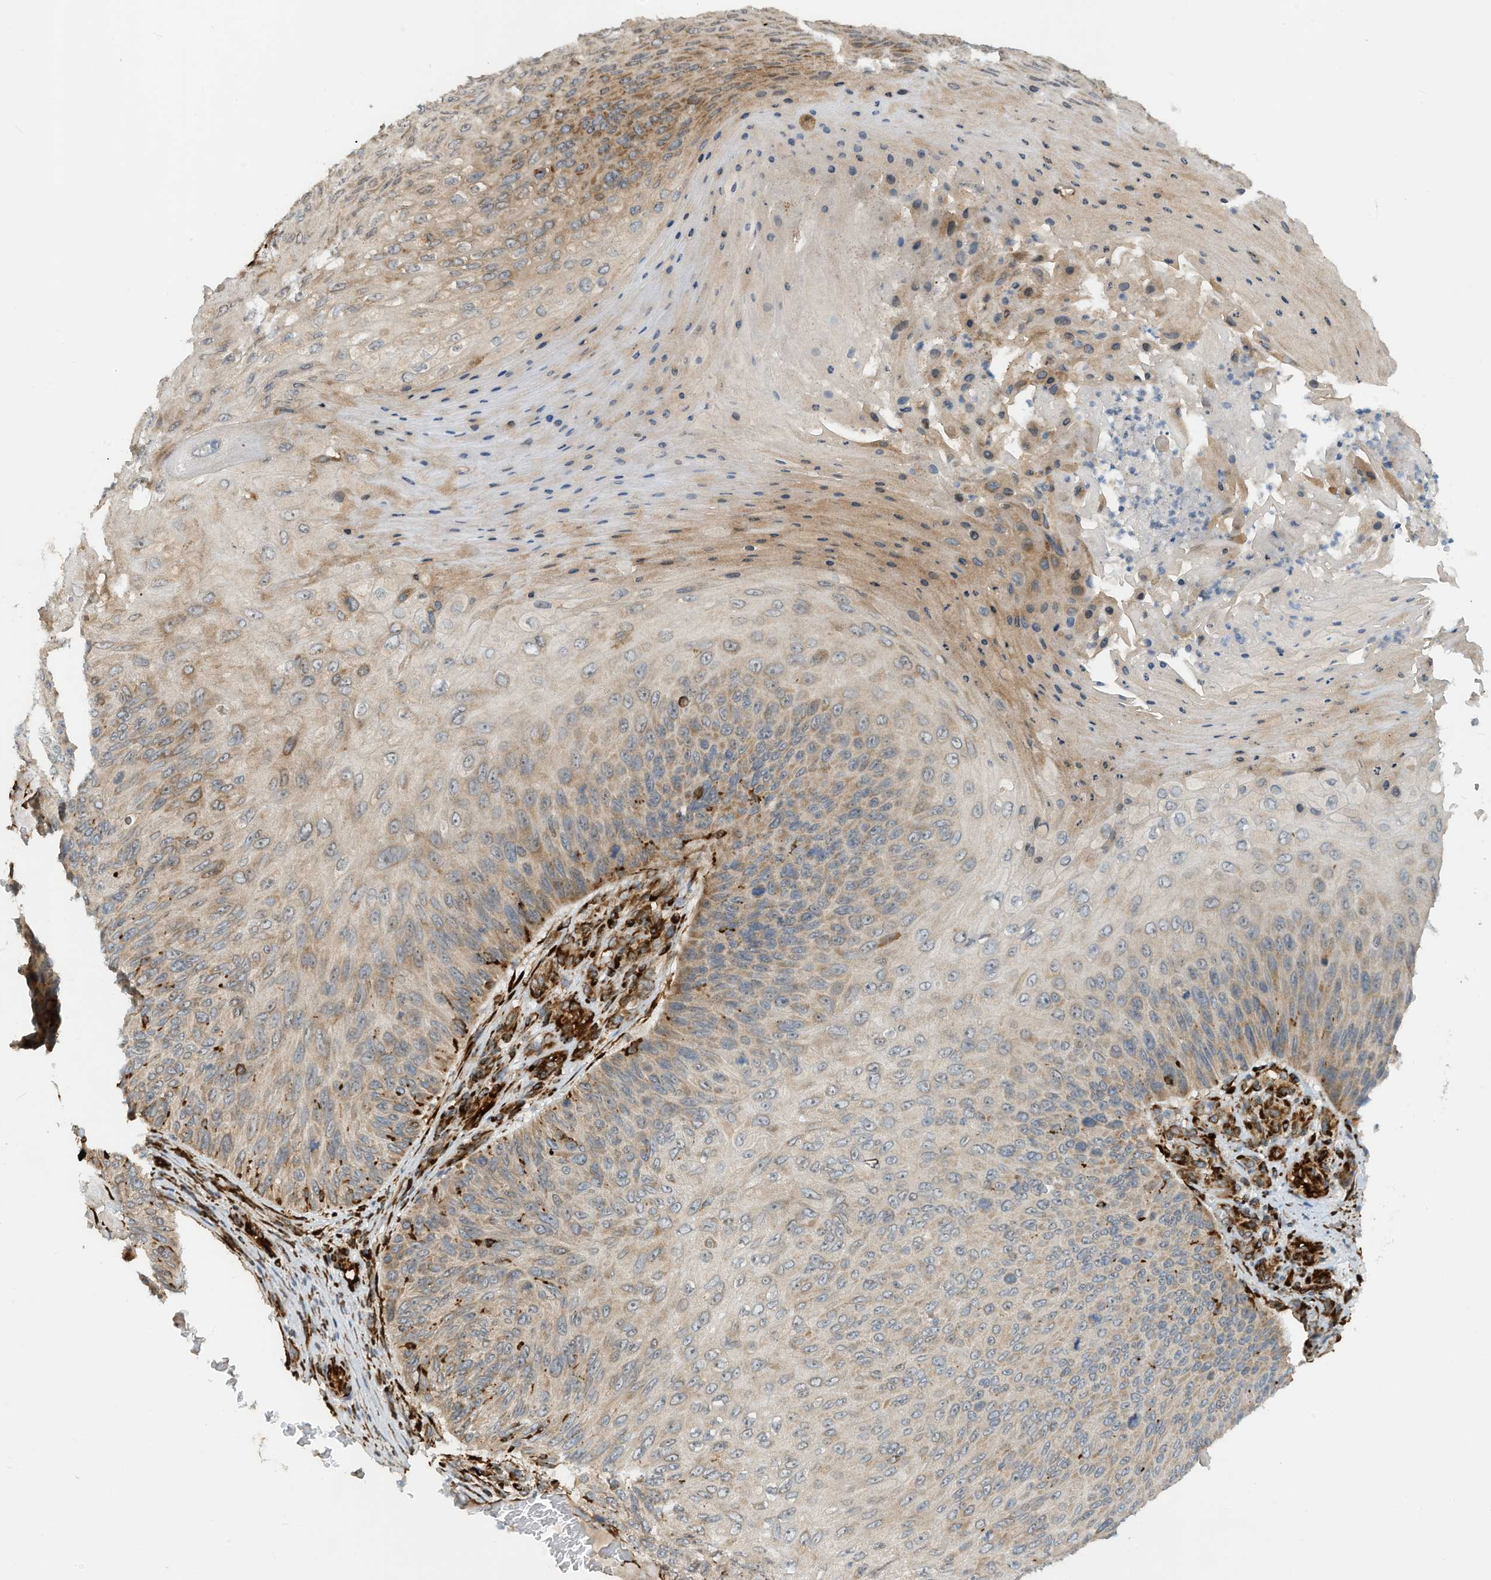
{"staining": {"intensity": "weak", "quantity": "<25%", "location": "cytoplasmic/membranous"}, "tissue": "skin cancer", "cell_type": "Tumor cells", "image_type": "cancer", "snomed": [{"axis": "morphology", "description": "Squamous cell carcinoma, NOS"}, {"axis": "topography", "description": "Skin"}], "caption": "Immunohistochemistry (IHC) image of neoplastic tissue: squamous cell carcinoma (skin) stained with DAB (3,3'-diaminobenzidine) demonstrates no significant protein staining in tumor cells.", "gene": "ZBTB45", "patient": {"sex": "female", "age": 88}}